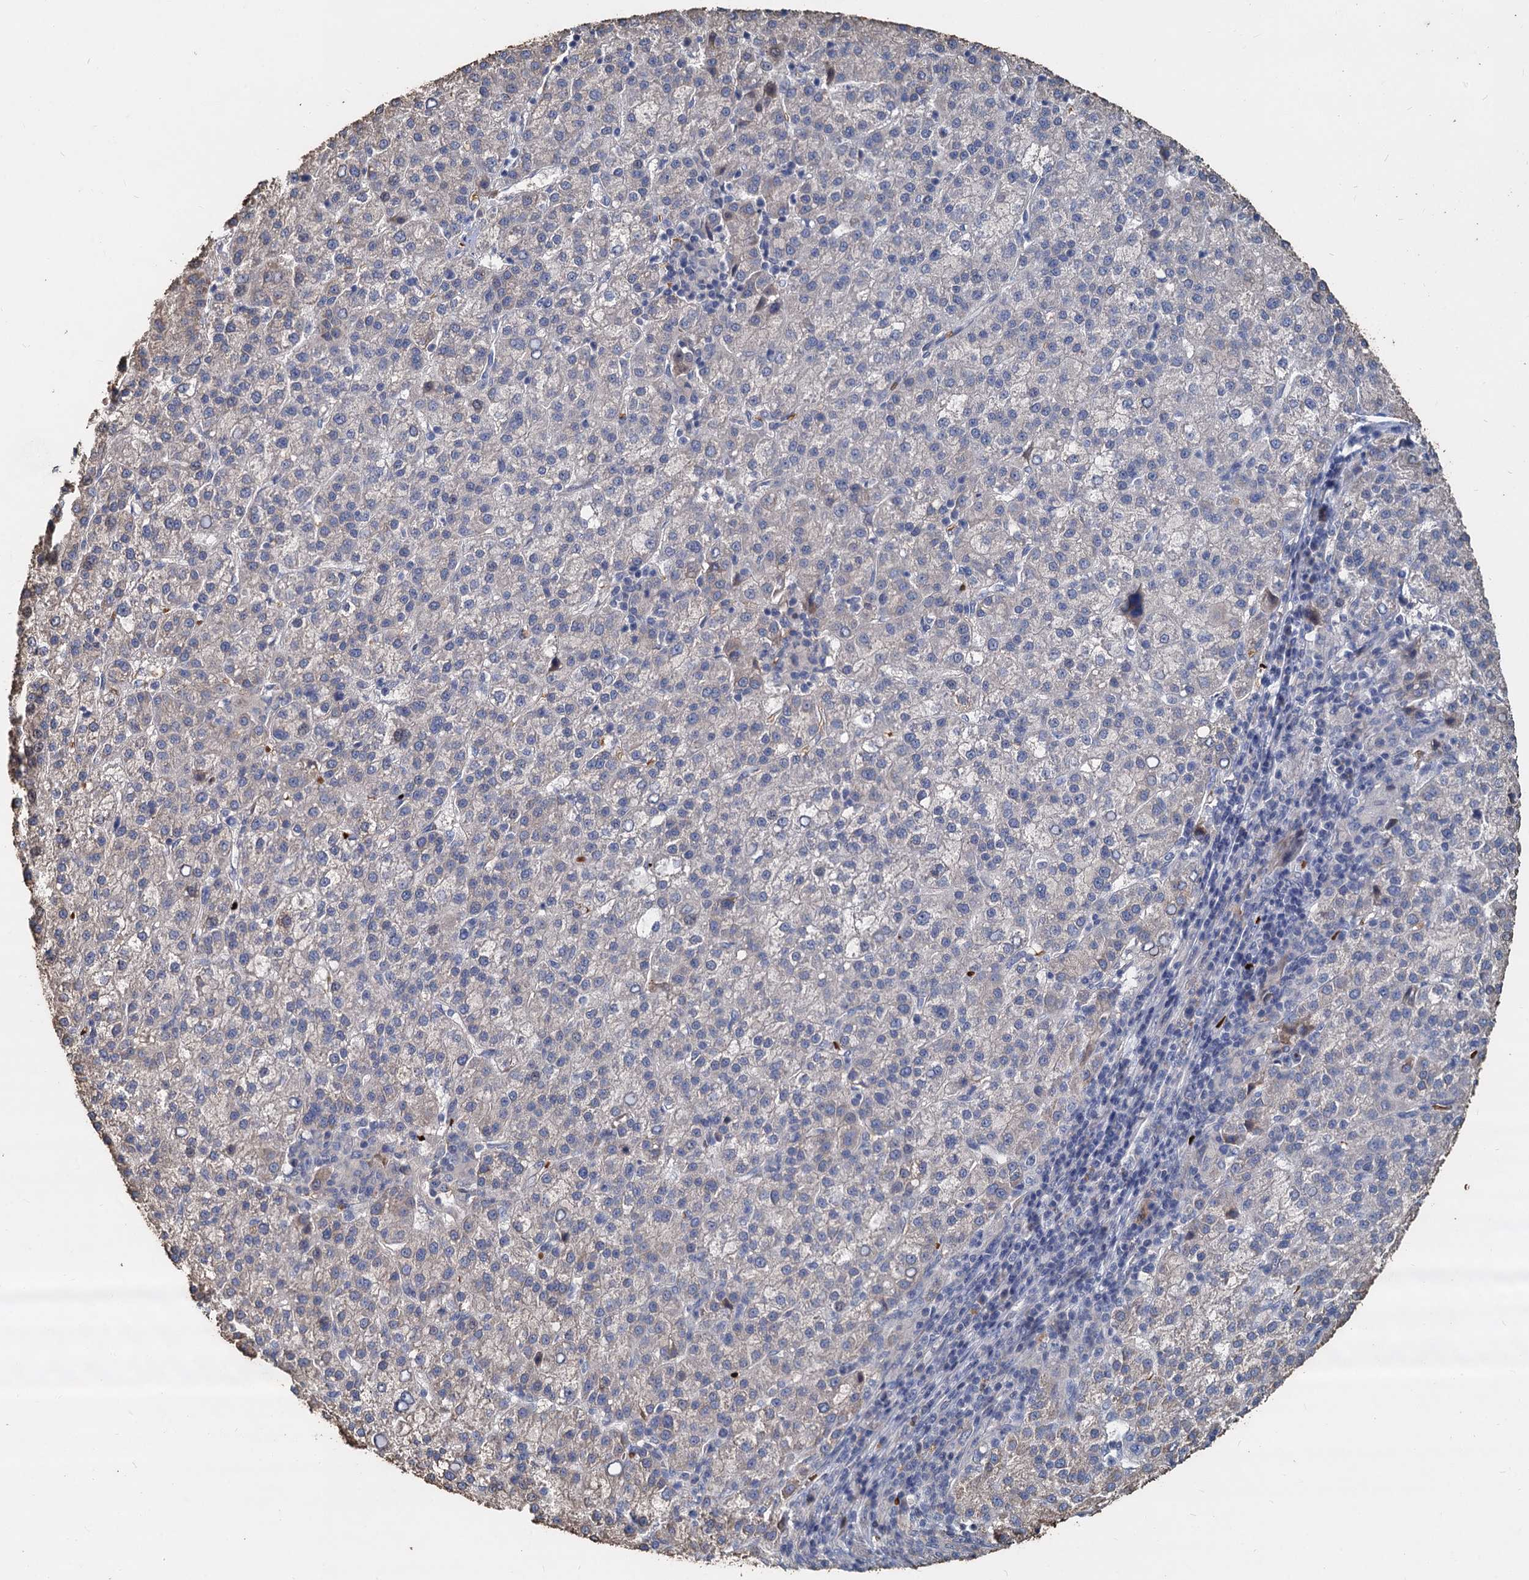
{"staining": {"intensity": "negative", "quantity": "none", "location": "none"}, "tissue": "liver cancer", "cell_type": "Tumor cells", "image_type": "cancer", "snomed": [{"axis": "morphology", "description": "Carcinoma, Hepatocellular, NOS"}, {"axis": "topography", "description": "Liver"}], "caption": "A photomicrograph of liver cancer stained for a protein reveals no brown staining in tumor cells.", "gene": "TCTN2", "patient": {"sex": "female", "age": 58}}